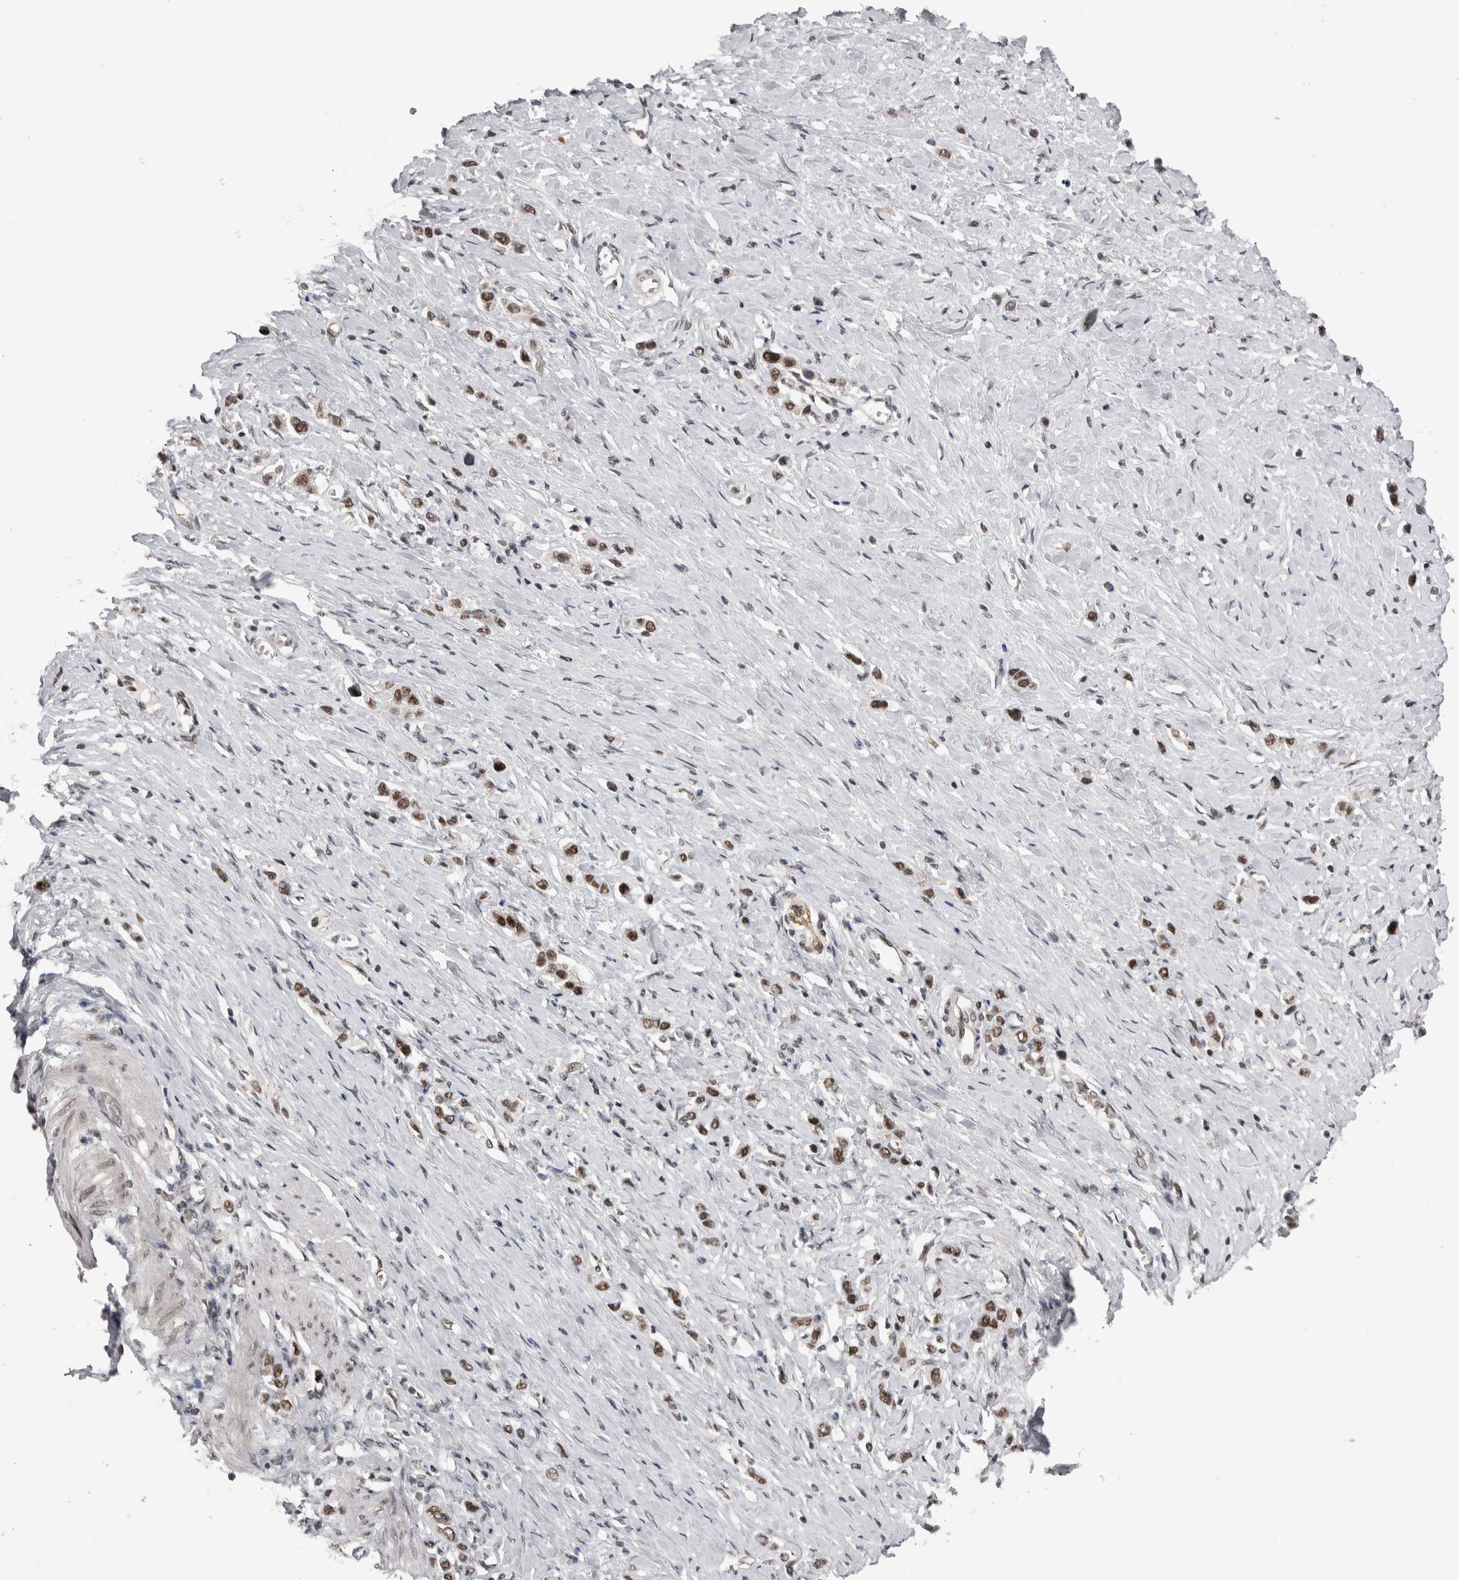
{"staining": {"intensity": "moderate", "quantity": ">75%", "location": "nuclear"}, "tissue": "stomach cancer", "cell_type": "Tumor cells", "image_type": "cancer", "snomed": [{"axis": "morphology", "description": "Adenocarcinoma, NOS"}, {"axis": "topography", "description": "Stomach"}], "caption": "The histopathology image exhibits immunohistochemical staining of stomach cancer (adenocarcinoma). There is moderate nuclear positivity is present in about >75% of tumor cells. (Stains: DAB in brown, nuclei in blue, Microscopy: brightfield microscopy at high magnification).", "gene": "DMTF1", "patient": {"sex": "female", "age": 65}}